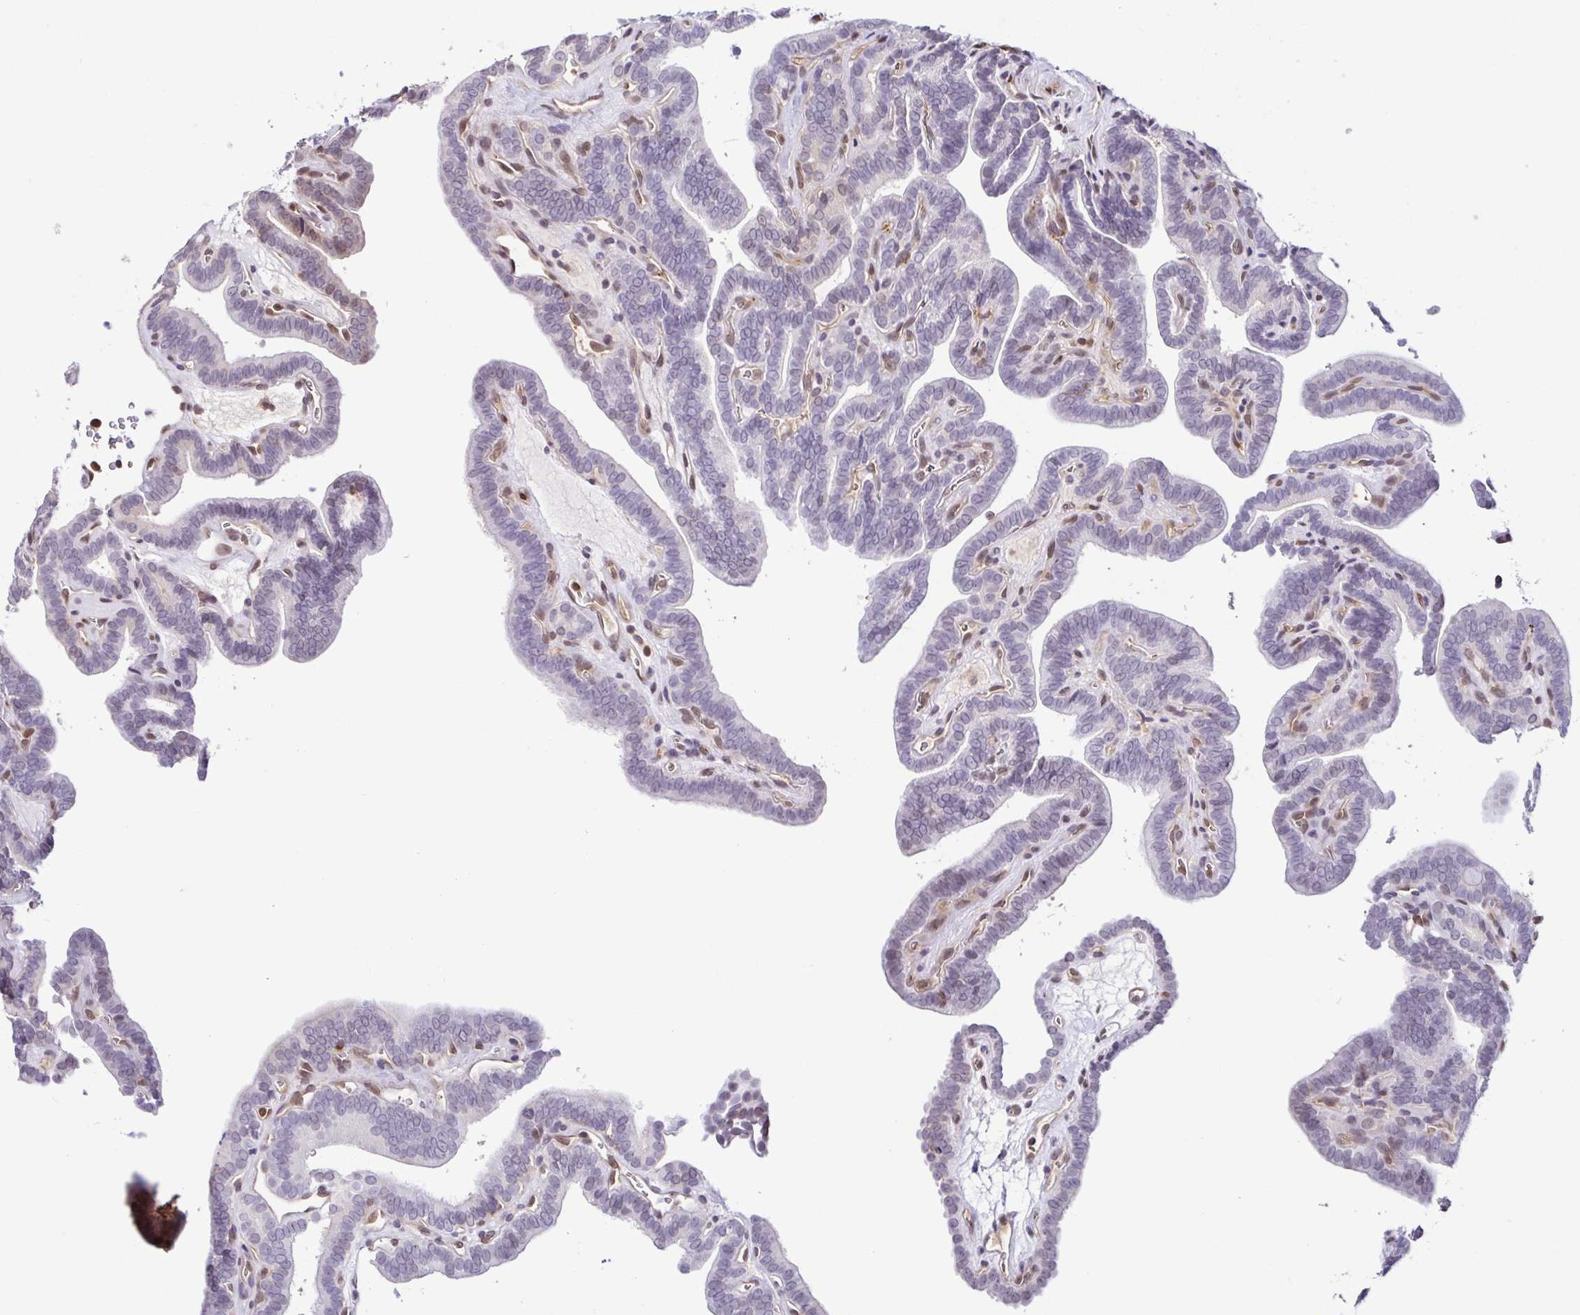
{"staining": {"intensity": "negative", "quantity": "none", "location": "none"}, "tissue": "thyroid cancer", "cell_type": "Tumor cells", "image_type": "cancer", "snomed": [{"axis": "morphology", "description": "Papillary adenocarcinoma, NOS"}, {"axis": "topography", "description": "Thyroid gland"}], "caption": "DAB (3,3'-diaminobenzidine) immunohistochemical staining of human thyroid cancer shows no significant expression in tumor cells. (Stains: DAB (3,3'-diaminobenzidine) IHC with hematoxylin counter stain, Microscopy: brightfield microscopy at high magnification).", "gene": "PSMB9", "patient": {"sex": "female", "age": 21}}